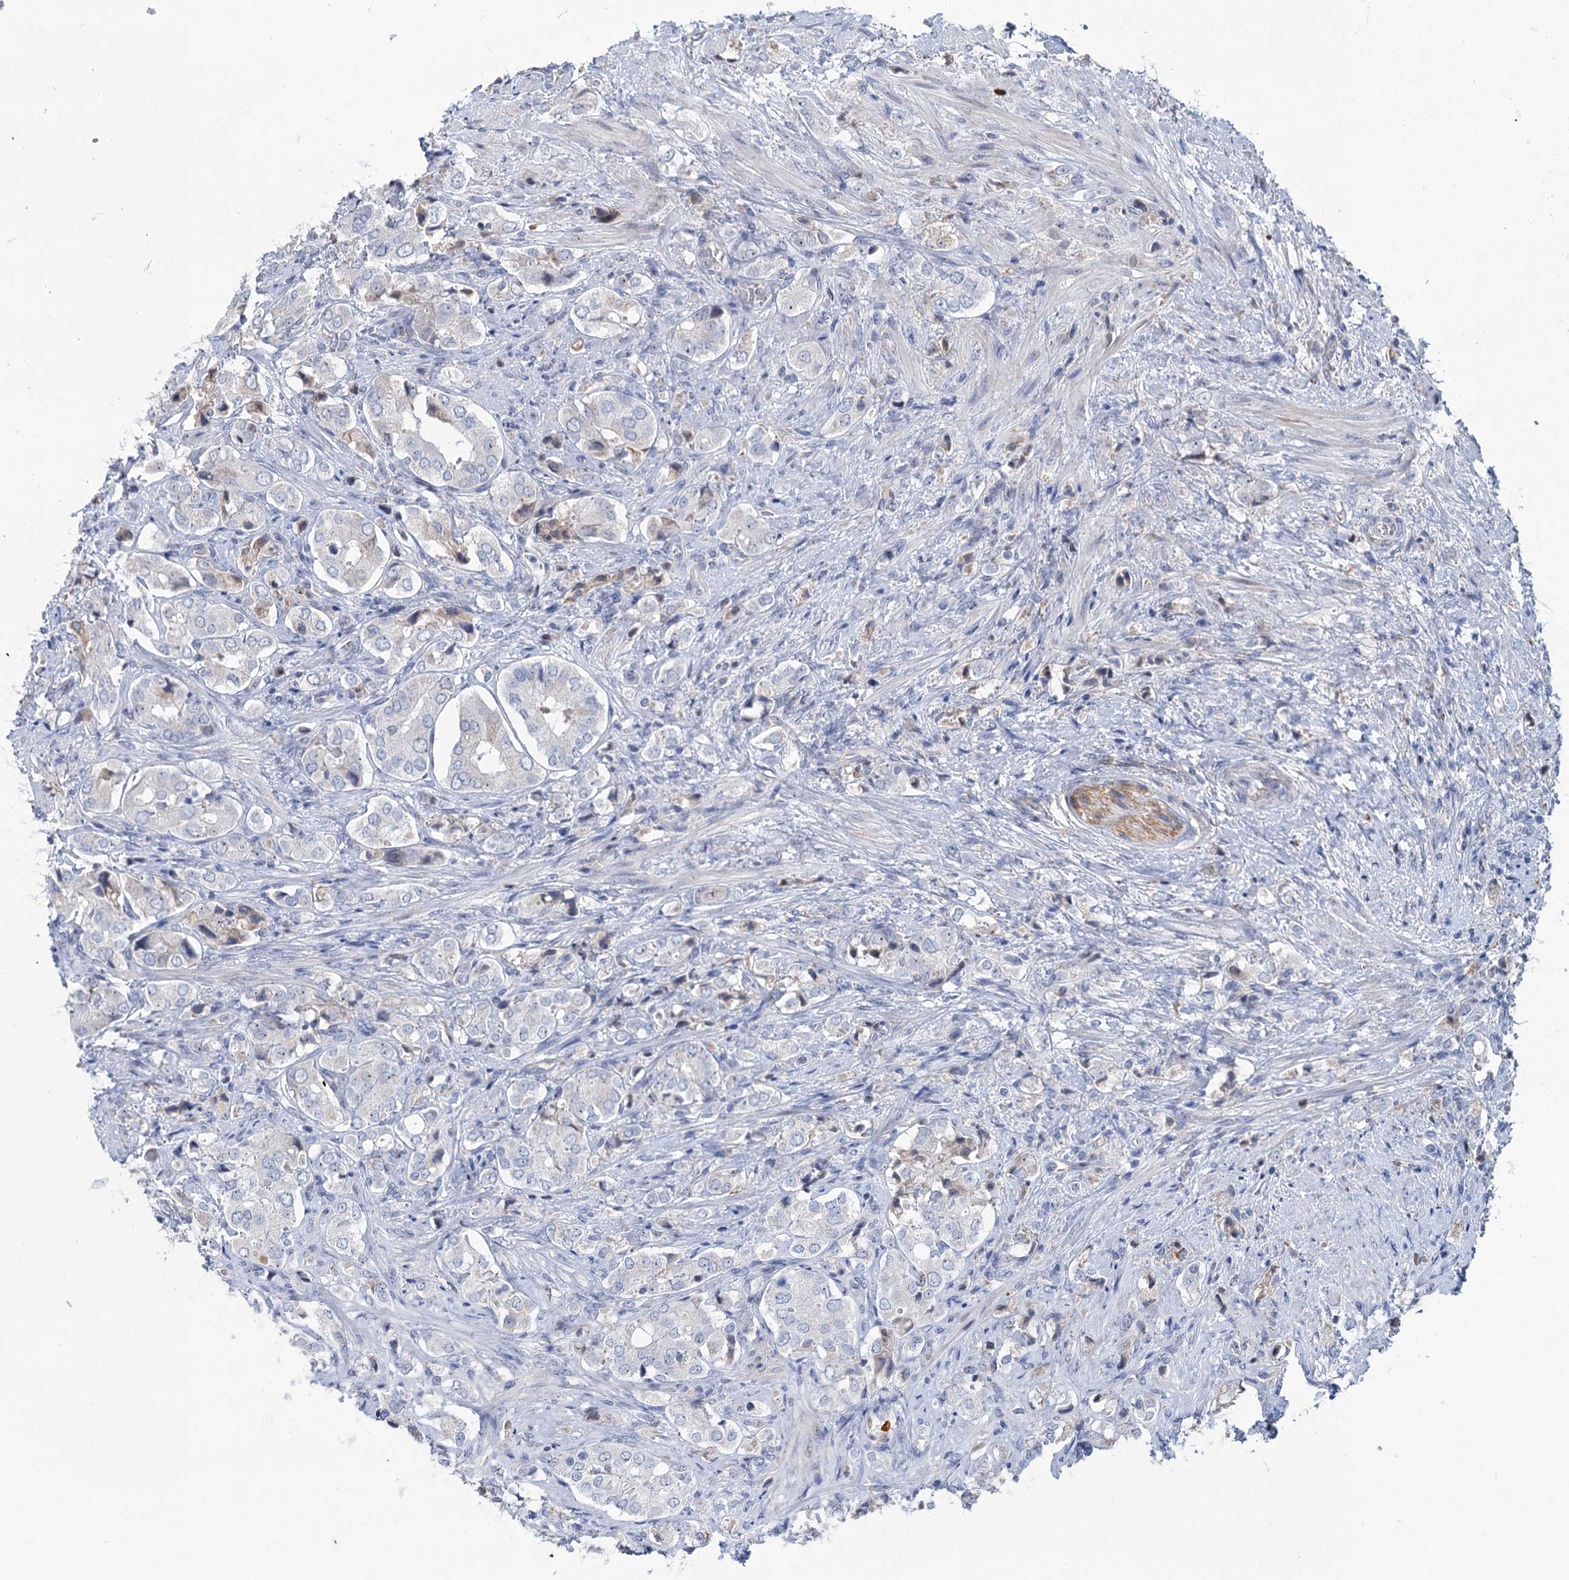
{"staining": {"intensity": "negative", "quantity": "none", "location": "none"}, "tissue": "prostate cancer", "cell_type": "Tumor cells", "image_type": "cancer", "snomed": [{"axis": "morphology", "description": "Adenocarcinoma, High grade"}, {"axis": "topography", "description": "Prostate"}], "caption": "This is an immunohistochemistry (IHC) photomicrograph of prostate cancer. There is no positivity in tumor cells.", "gene": "LPIN1", "patient": {"sex": "male", "age": 65}}